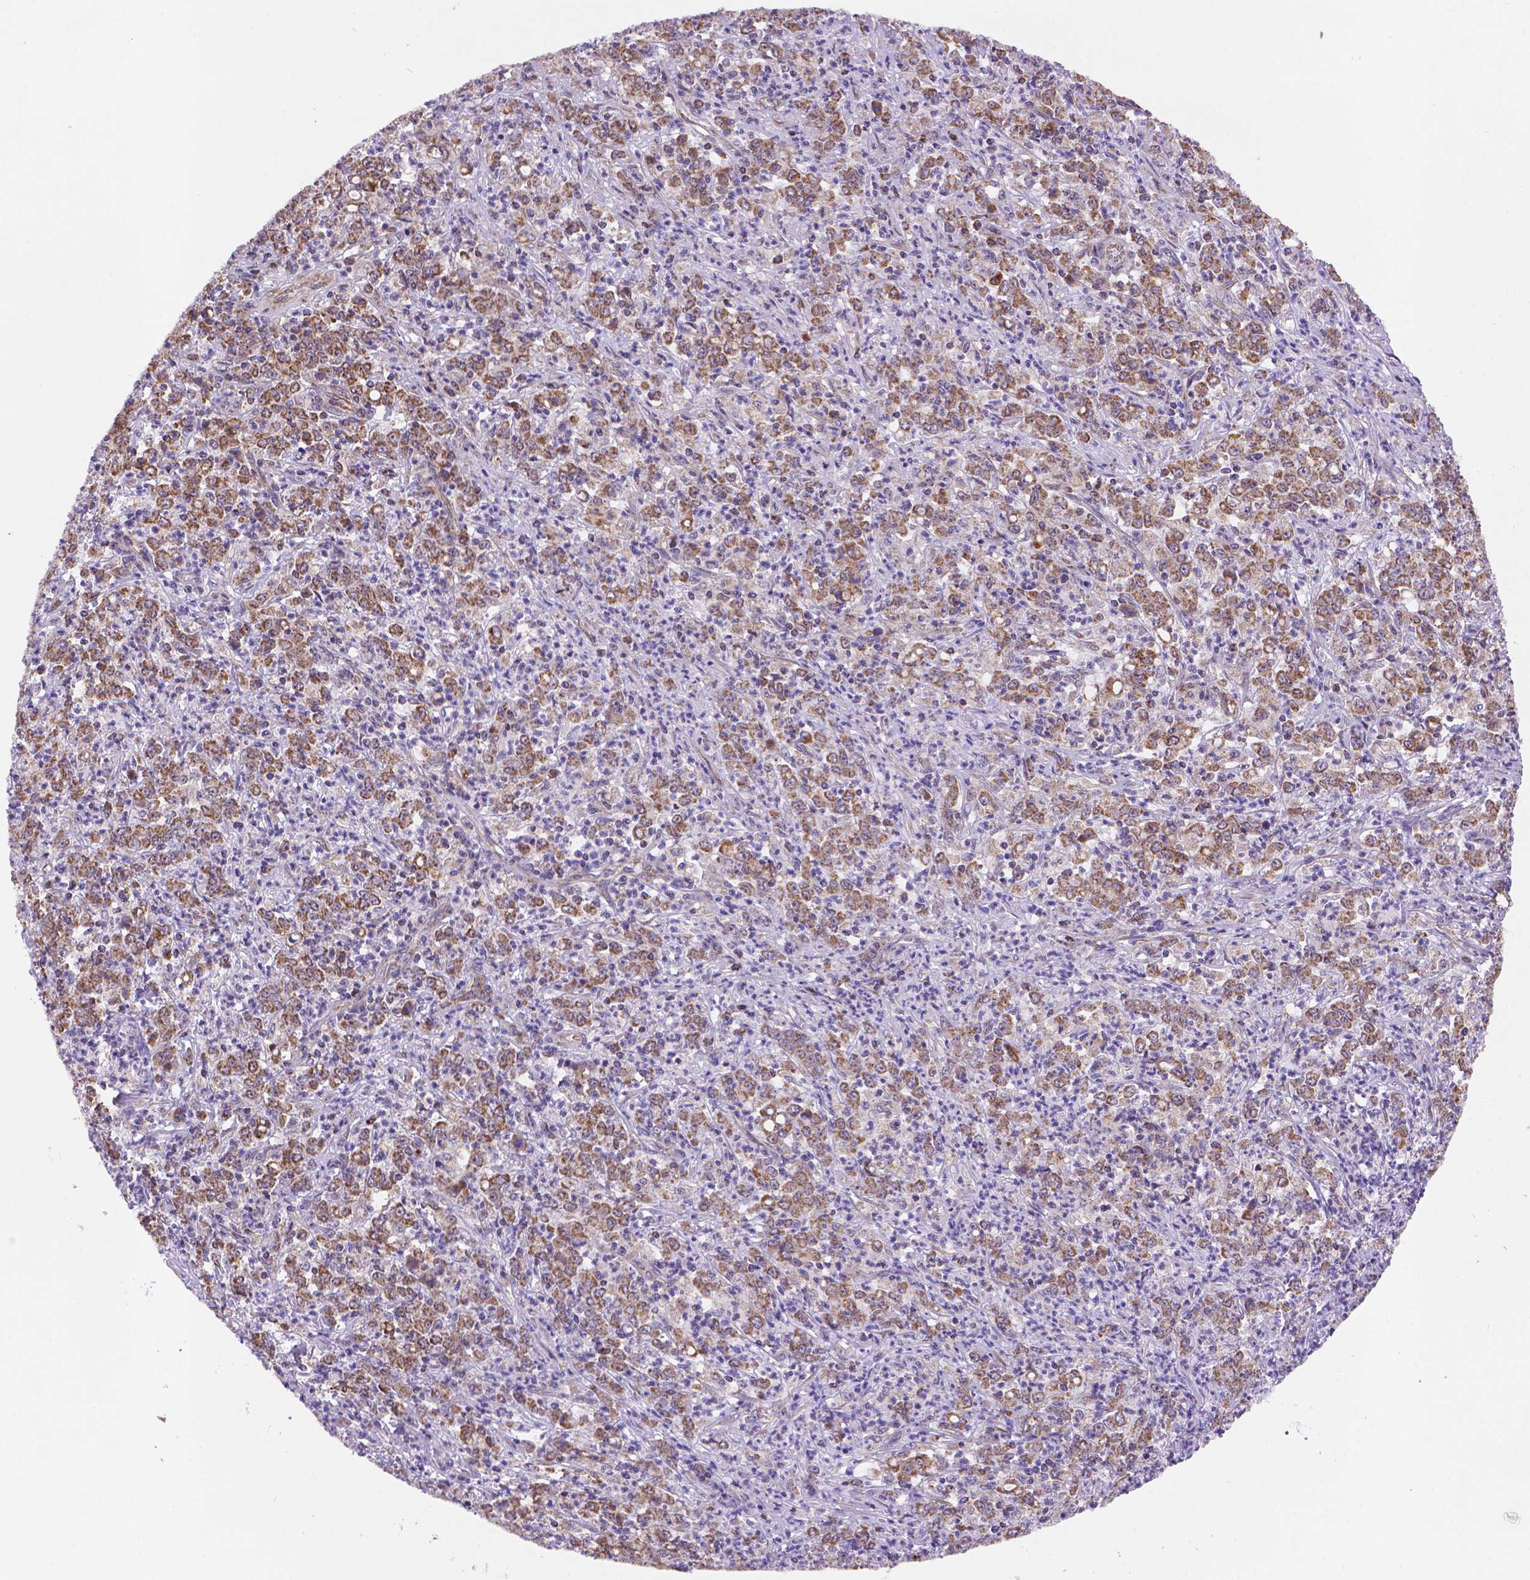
{"staining": {"intensity": "strong", "quantity": "25%-75%", "location": "cytoplasmic/membranous"}, "tissue": "stomach cancer", "cell_type": "Tumor cells", "image_type": "cancer", "snomed": [{"axis": "morphology", "description": "Adenocarcinoma, NOS"}, {"axis": "topography", "description": "Stomach, lower"}], "caption": "Adenocarcinoma (stomach) stained for a protein (brown) reveals strong cytoplasmic/membranous positive staining in about 25%-75% of tumor cells.", "gene": "CYYR1", "patient": {"sex": "female", "age": 71}}